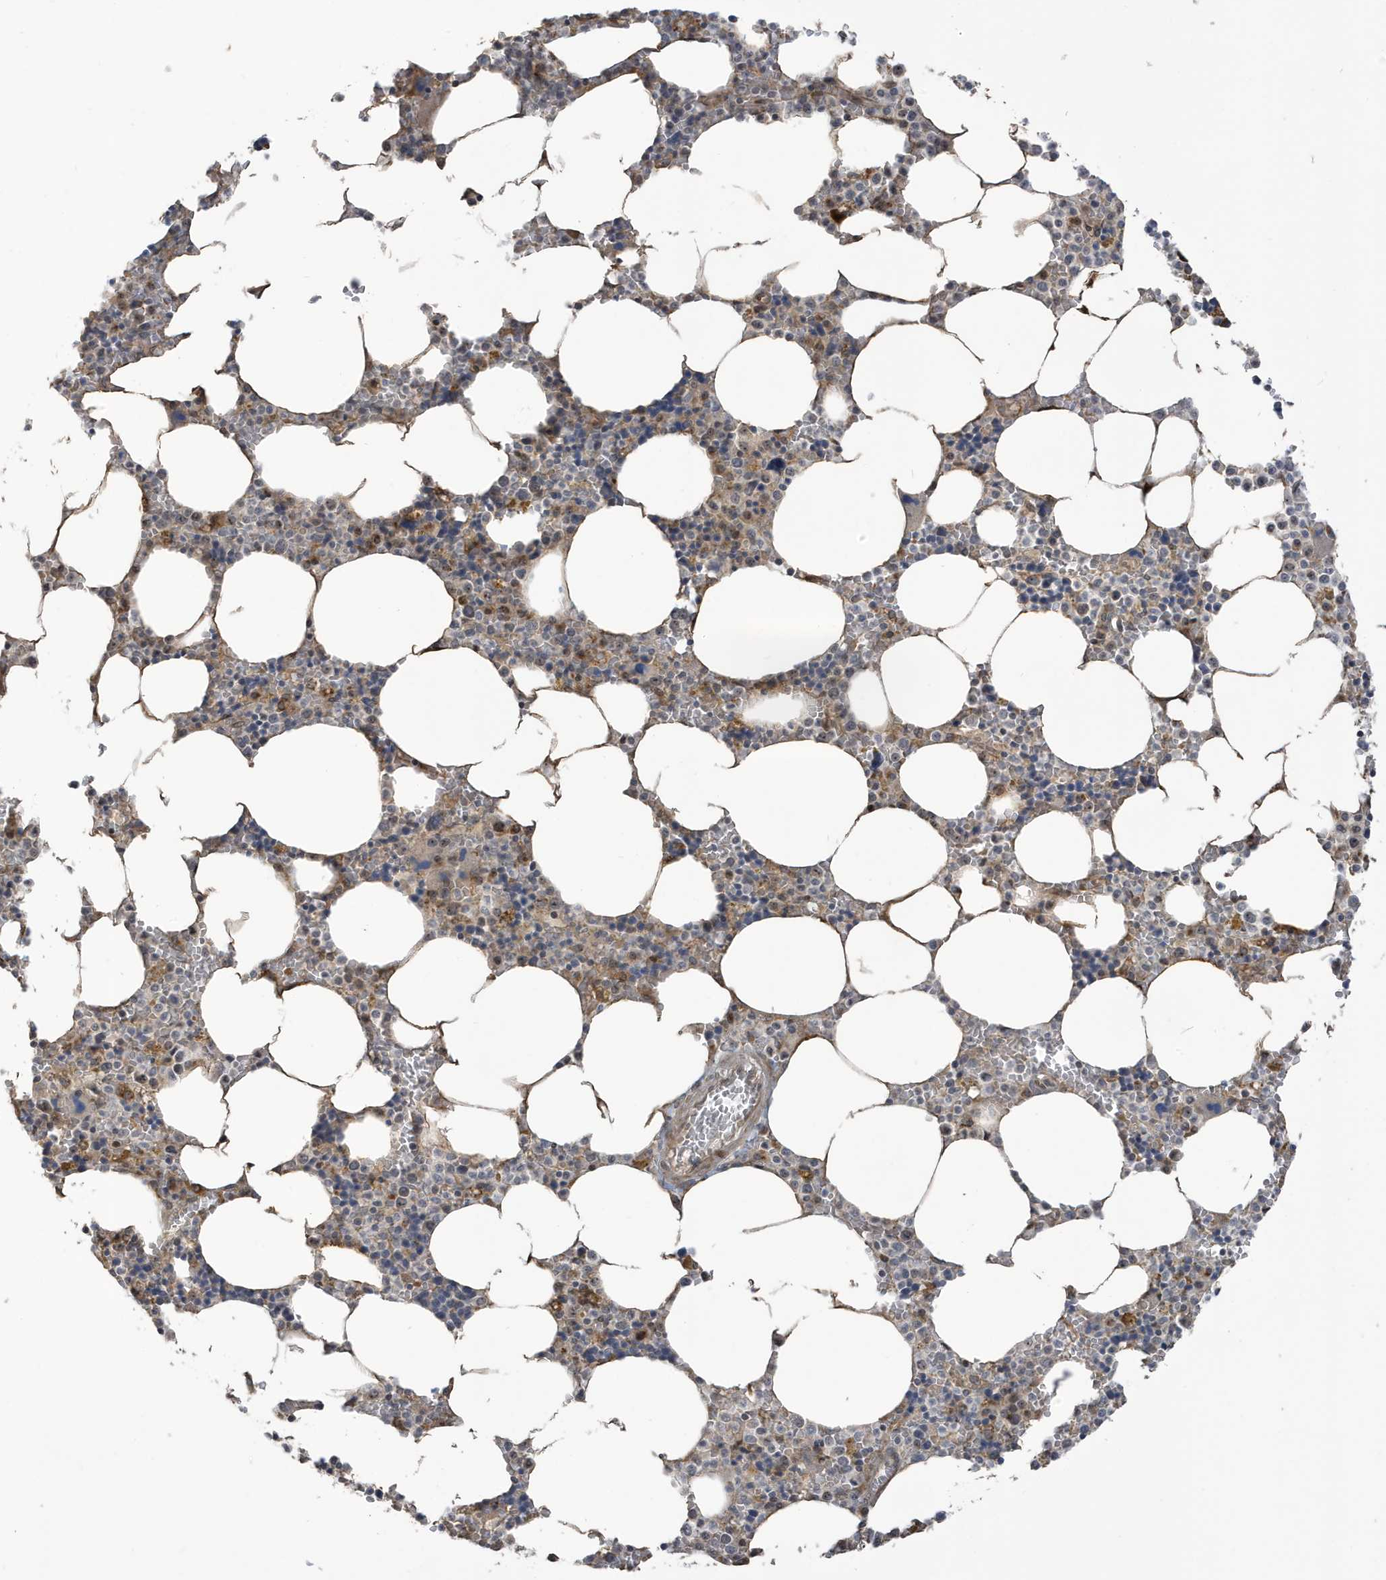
{"staining": {"intensity": "moderate", "quantity": "<25%", "location": "cytoplasmic/membranous"}, "tissue": "bone marrow", "cell_type": "Hematopoietic cells", "image_type": "normal", "snomed": [{"axis": "morphology", "description": "Normal tissue, NOS"}, {"axis": "topography", "description": "Bone marrow"}], "caption": "Unremarkable bone marrow demonstrates moderate cytoplasmic/membranous positivity in approximately <25% of hematopoietic cells, visualized by immunohistochemistry.", "gene": "ECM2", "patient": {"sex": "male", "age": 70}}